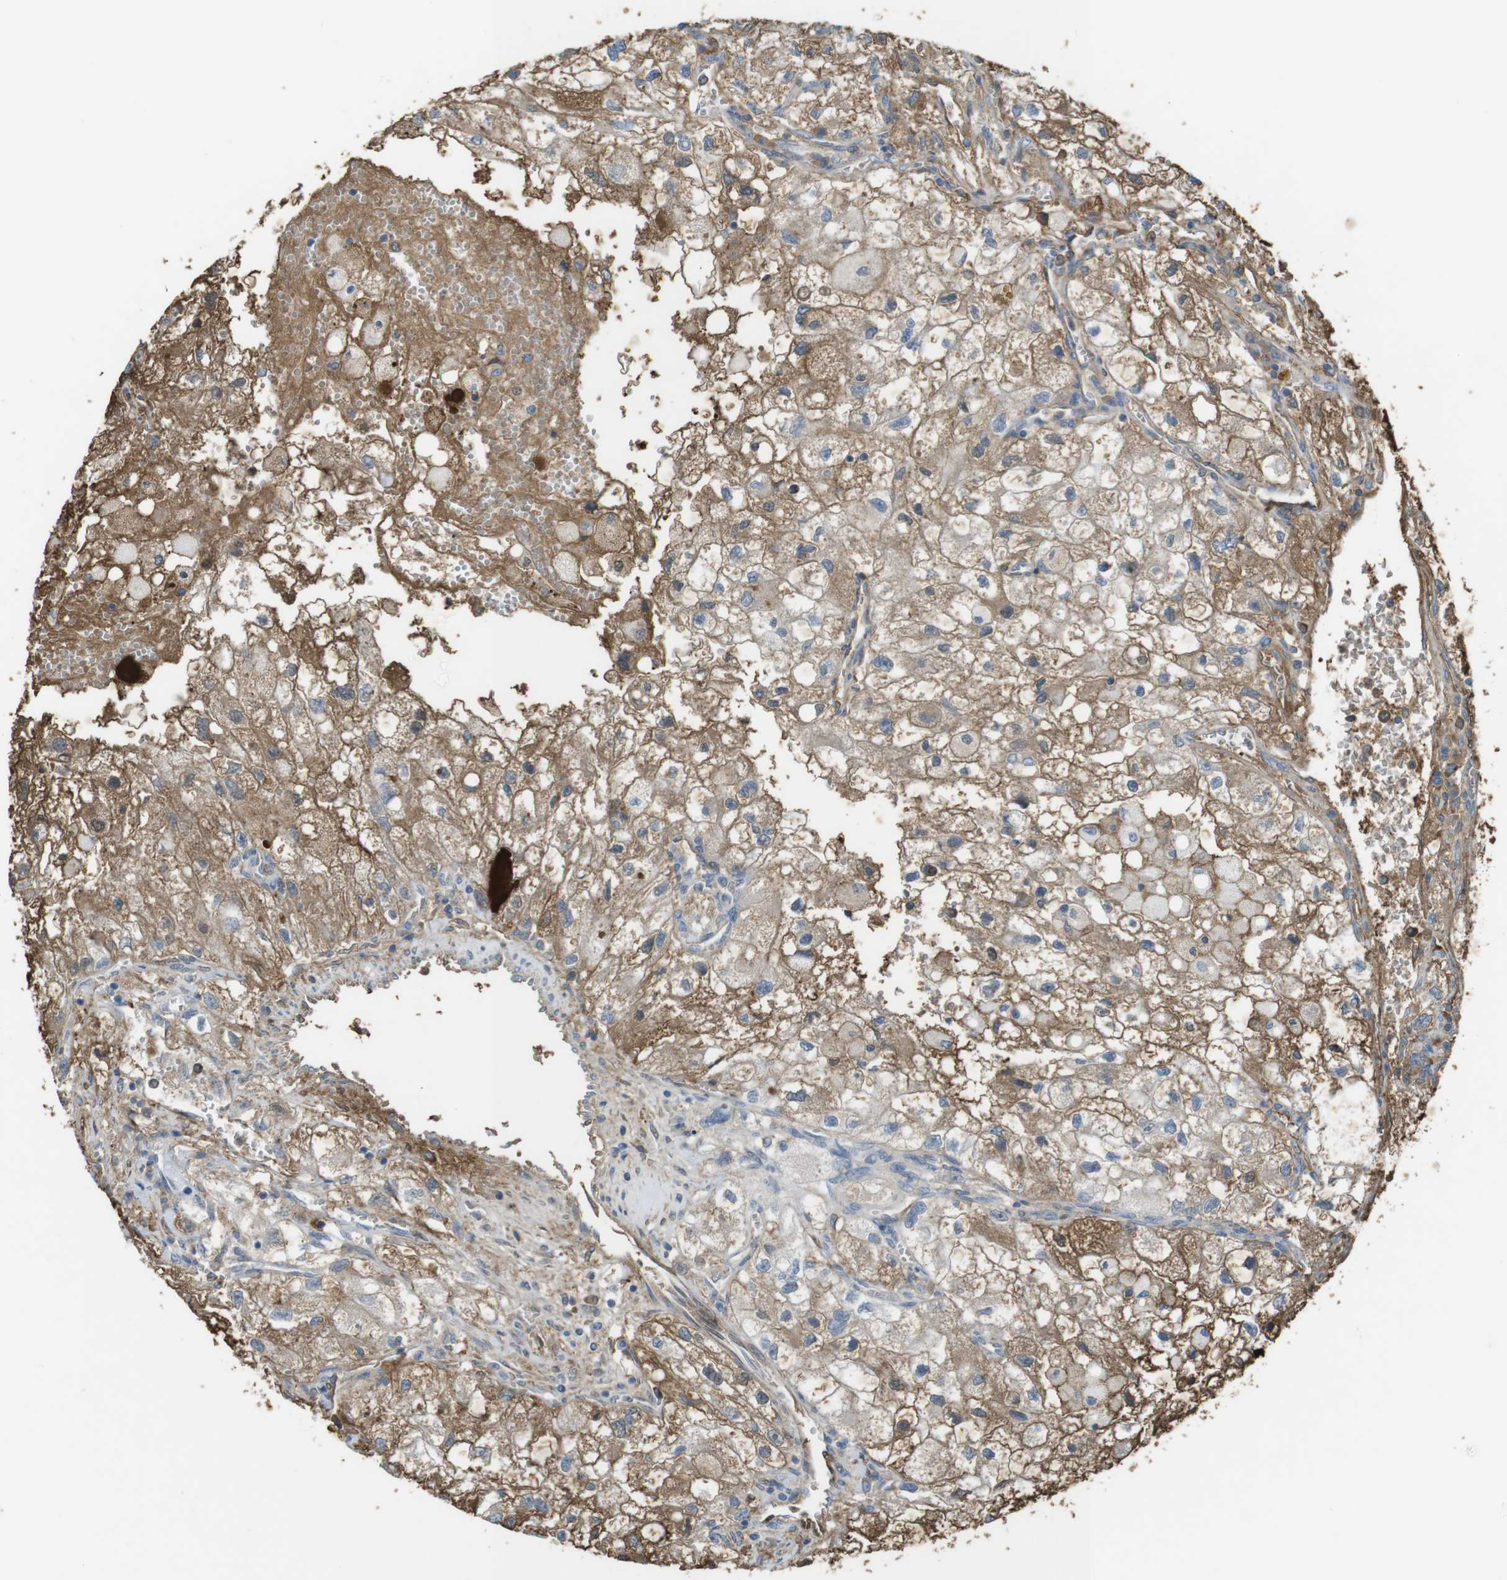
{"staining": {"intensity": "moderate", "quantity": ">75%", "location": "cytoplasmic/membranous"}, "tissue": "renal cancer", "cell_type": "Tumor cells", "image_type": "cancer", "snomed": [{"axis": "morphology", "description": "Adenocarcinoma, NOS"}, {"axis": "topography", "description": "Kidney"}], "caption": "Immunohistochemistry micrograph of neoplastic tissue: human renal adenocarcinoma stained using IHC reveals medium levels of moderate protein expression localized specifically in the cytoplasmic/membranous of tumor cells, appearing as a cytoplasmic/membranous brown color.", "gene": "LTBP4", "patient": {"sex": "female", "age": 70}}